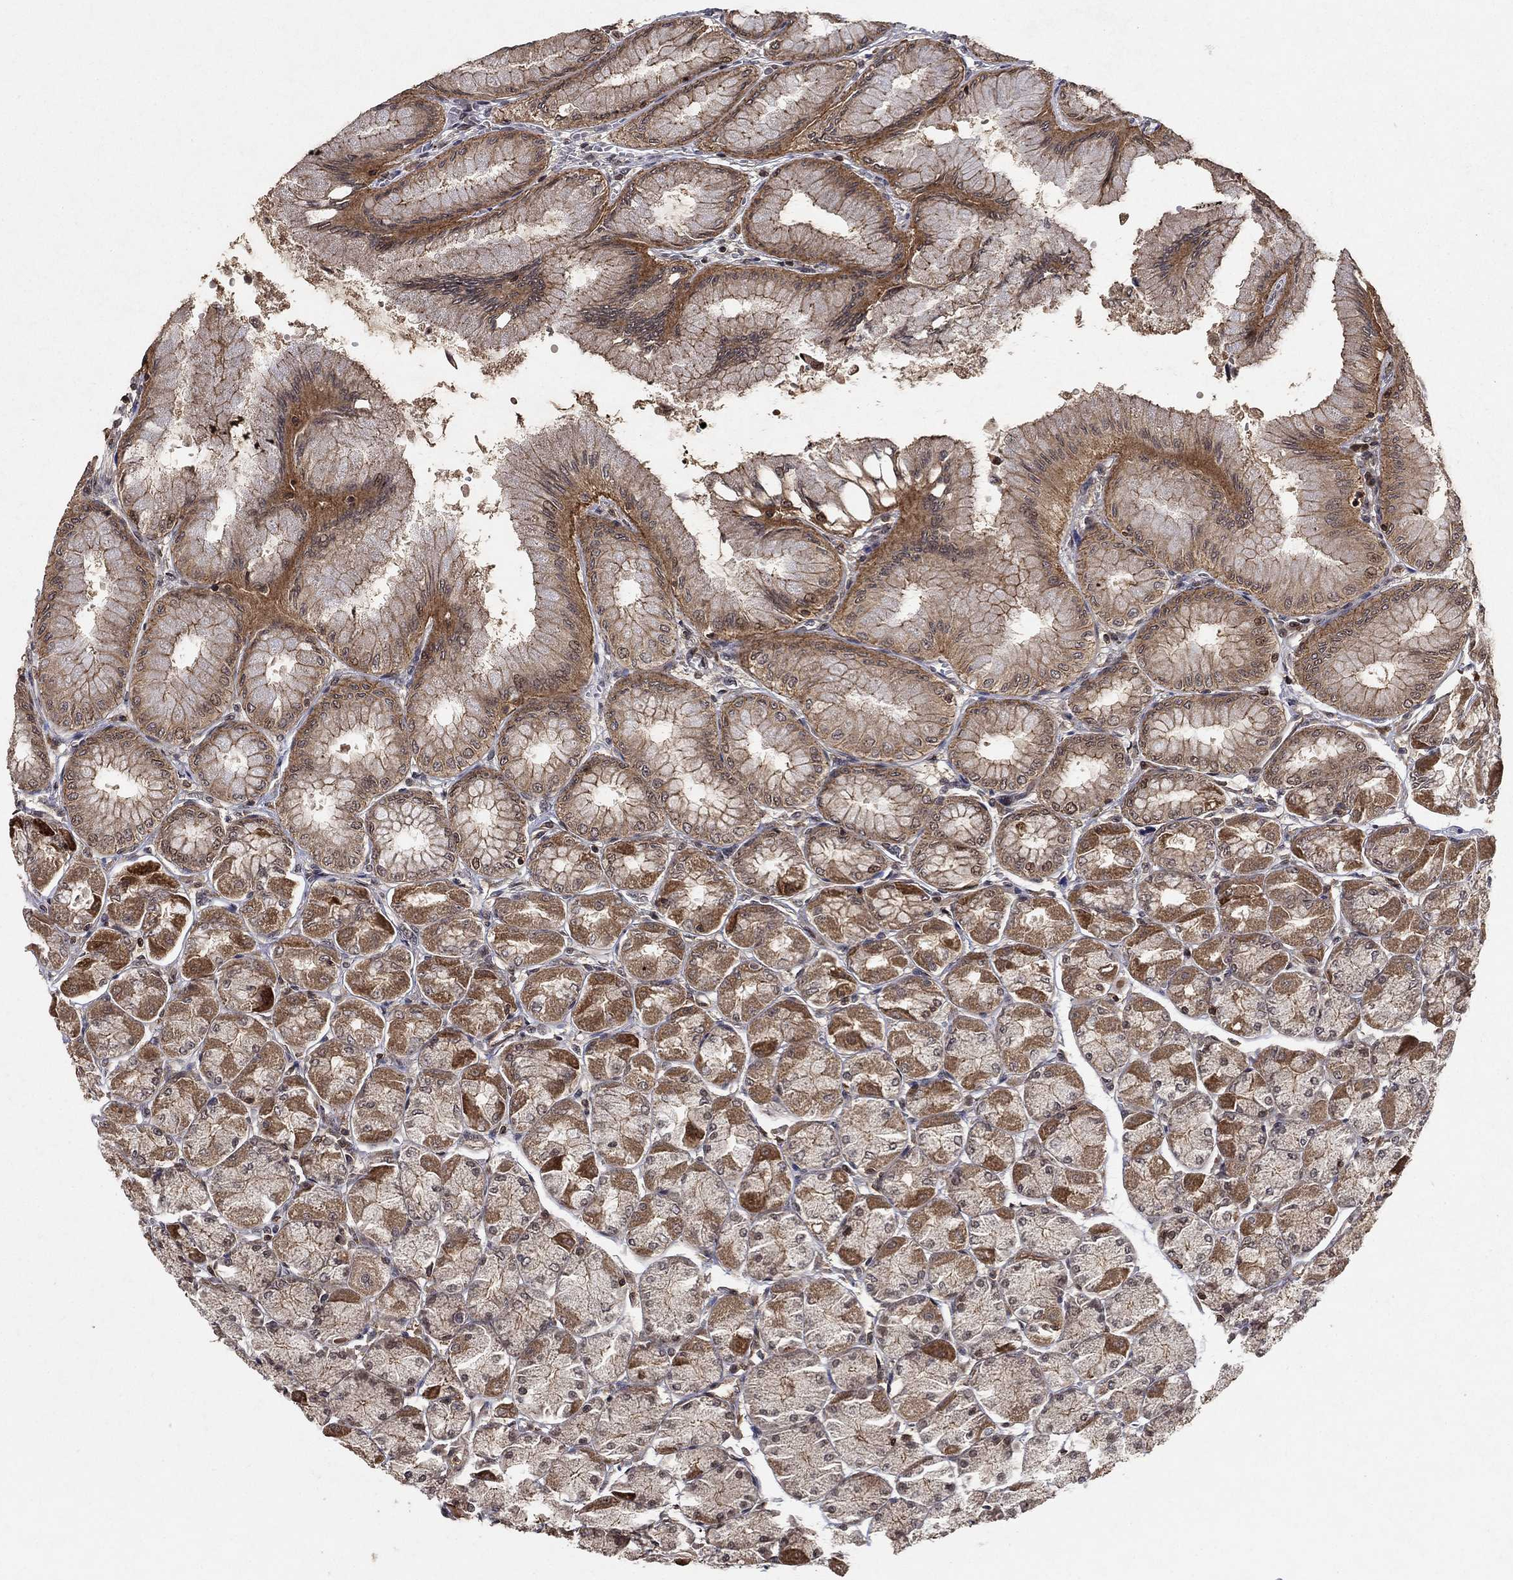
{"staining": {"intensity": "strong", "quantity": "25%-75%", "location": "cytoplasmic/membranous,nuclear"}, "tissue": "stomach", "cell_type": "Glandular cells", "image_type": "normal", "snomed": [{"axis": "morphology", "description": "Normal tissue, NOS"}, {"axis": "topography", "description": "Stomach, upper"}], "caption": "Immunohistochemistry (IHC) staining of normal stomach, which displays high levels of strong cytoplasmic/membranous,nuclear staining in about 25%-75% of glandular cells indicating strong cytoplasmic/membranous,nuclear protein staining. The staining was performed using DAB (brown) for protein detection and nuclei were counterstained in hematoxylin (blue).", "gene": "CCDC66", "patient": {"sex": "male", "age": 60}}